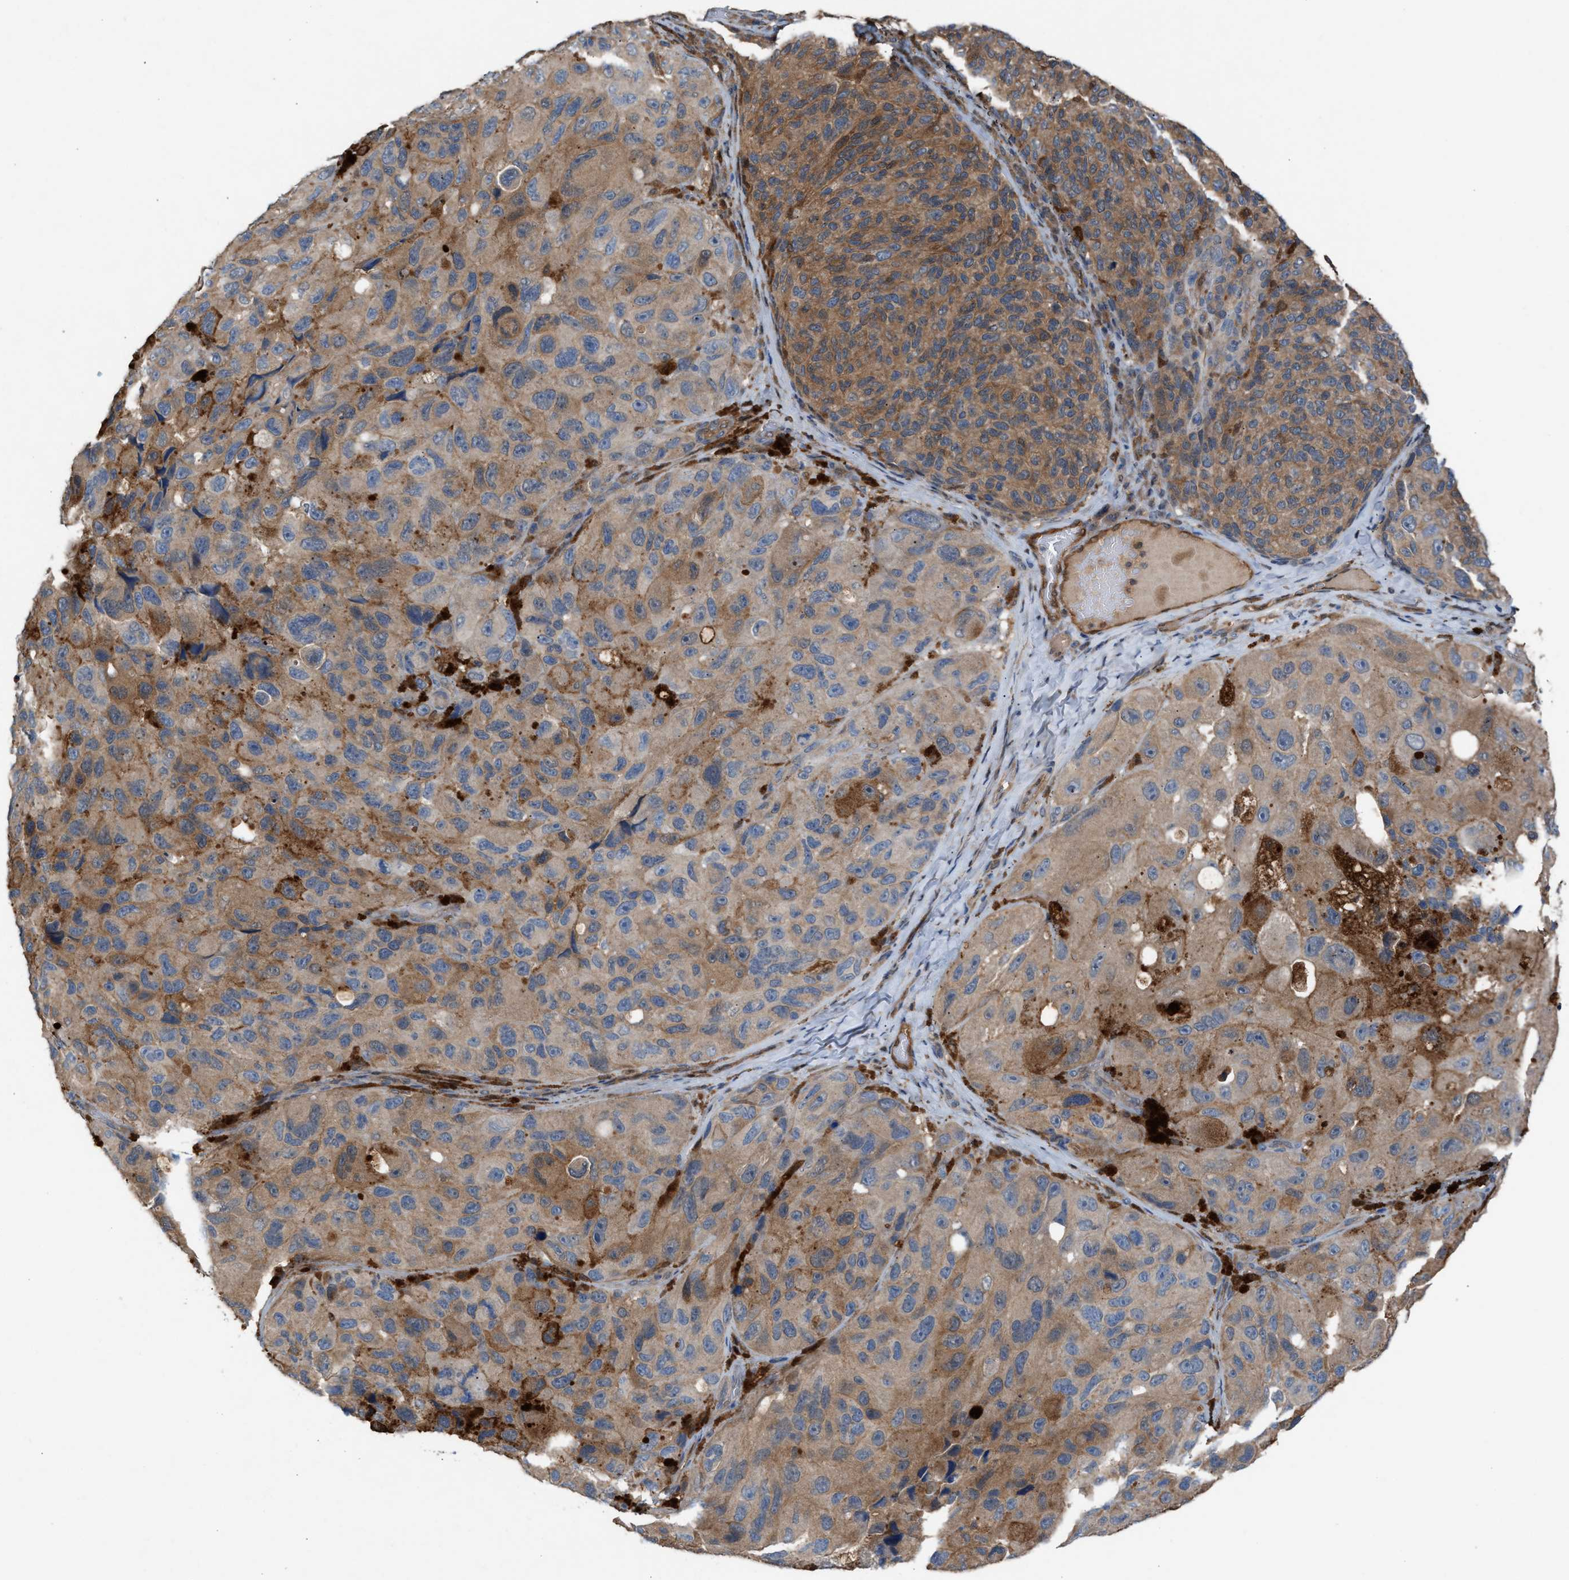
{"staining": {"intensity": "moderate", "quantity": "25%-75%", "location": "cytoplasmic/membranous"}, "tissue": "melanoma", "cell_type": "Tumor cells", "image_type": "cancer", "snomed": [{"axis": "morphology", "description": "Malignant melanoma, NOS"}, {"axis": "topography", "description": "Skin"}], "caption": "IHC staining of melanoma, which demonstrates medium levels of moderate cytoplasmic/membranous expression in about 25%-75% of tumor cells indicating moderate cytoplasmic/membranous protein staining. The staining was performed using DAB (brown) for protein detection and nuclei were counterstained in hematoxylin (blue).", "gene": "TPK1", "patient": {"sex": "female", "age": 73}}